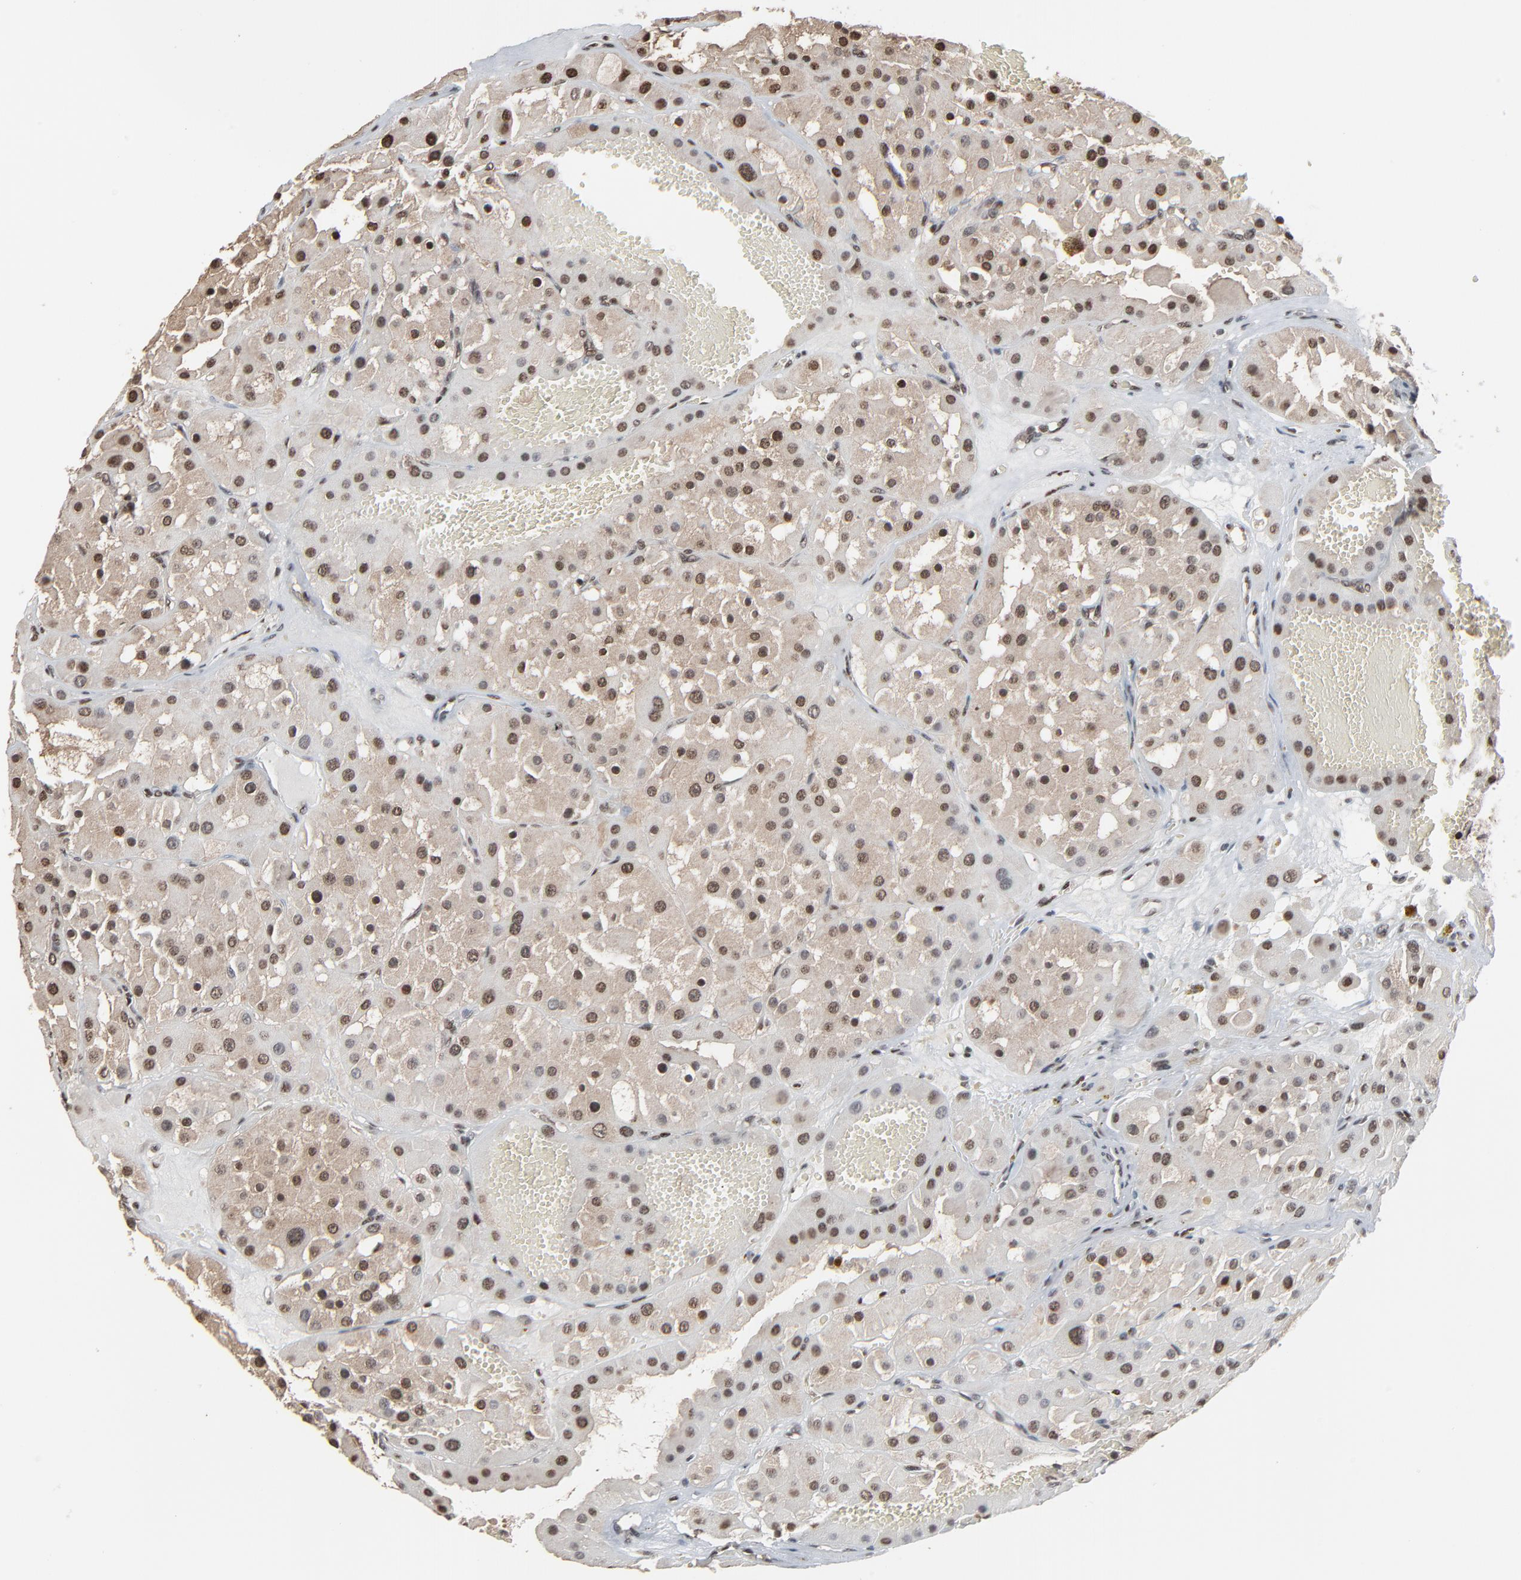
{"staining": {"intensity": "strong", "quantity": ">75%", "location": "cytoplasmic/membranous,nuclear"}, "tissue": "renal cancer", "cell_type": "Tumor cells", "image_type": "cancer", "snomed": [{"axis": "morphology", "description": "Adenocarcinoma, uncertain malignant potential"}, {"axis": "topography", "description": "Kidney"}], "caption": "Adenocarcinoma,  uncertain malignant potential (renal) stained with immunohistochemistry (IHC) demonstrates strong cytoplasmic/membranous and nuclear expression in about >75% of tumor cells.", "gene": "MEIS2", "patient": {"sex": "male", "age": 63}}